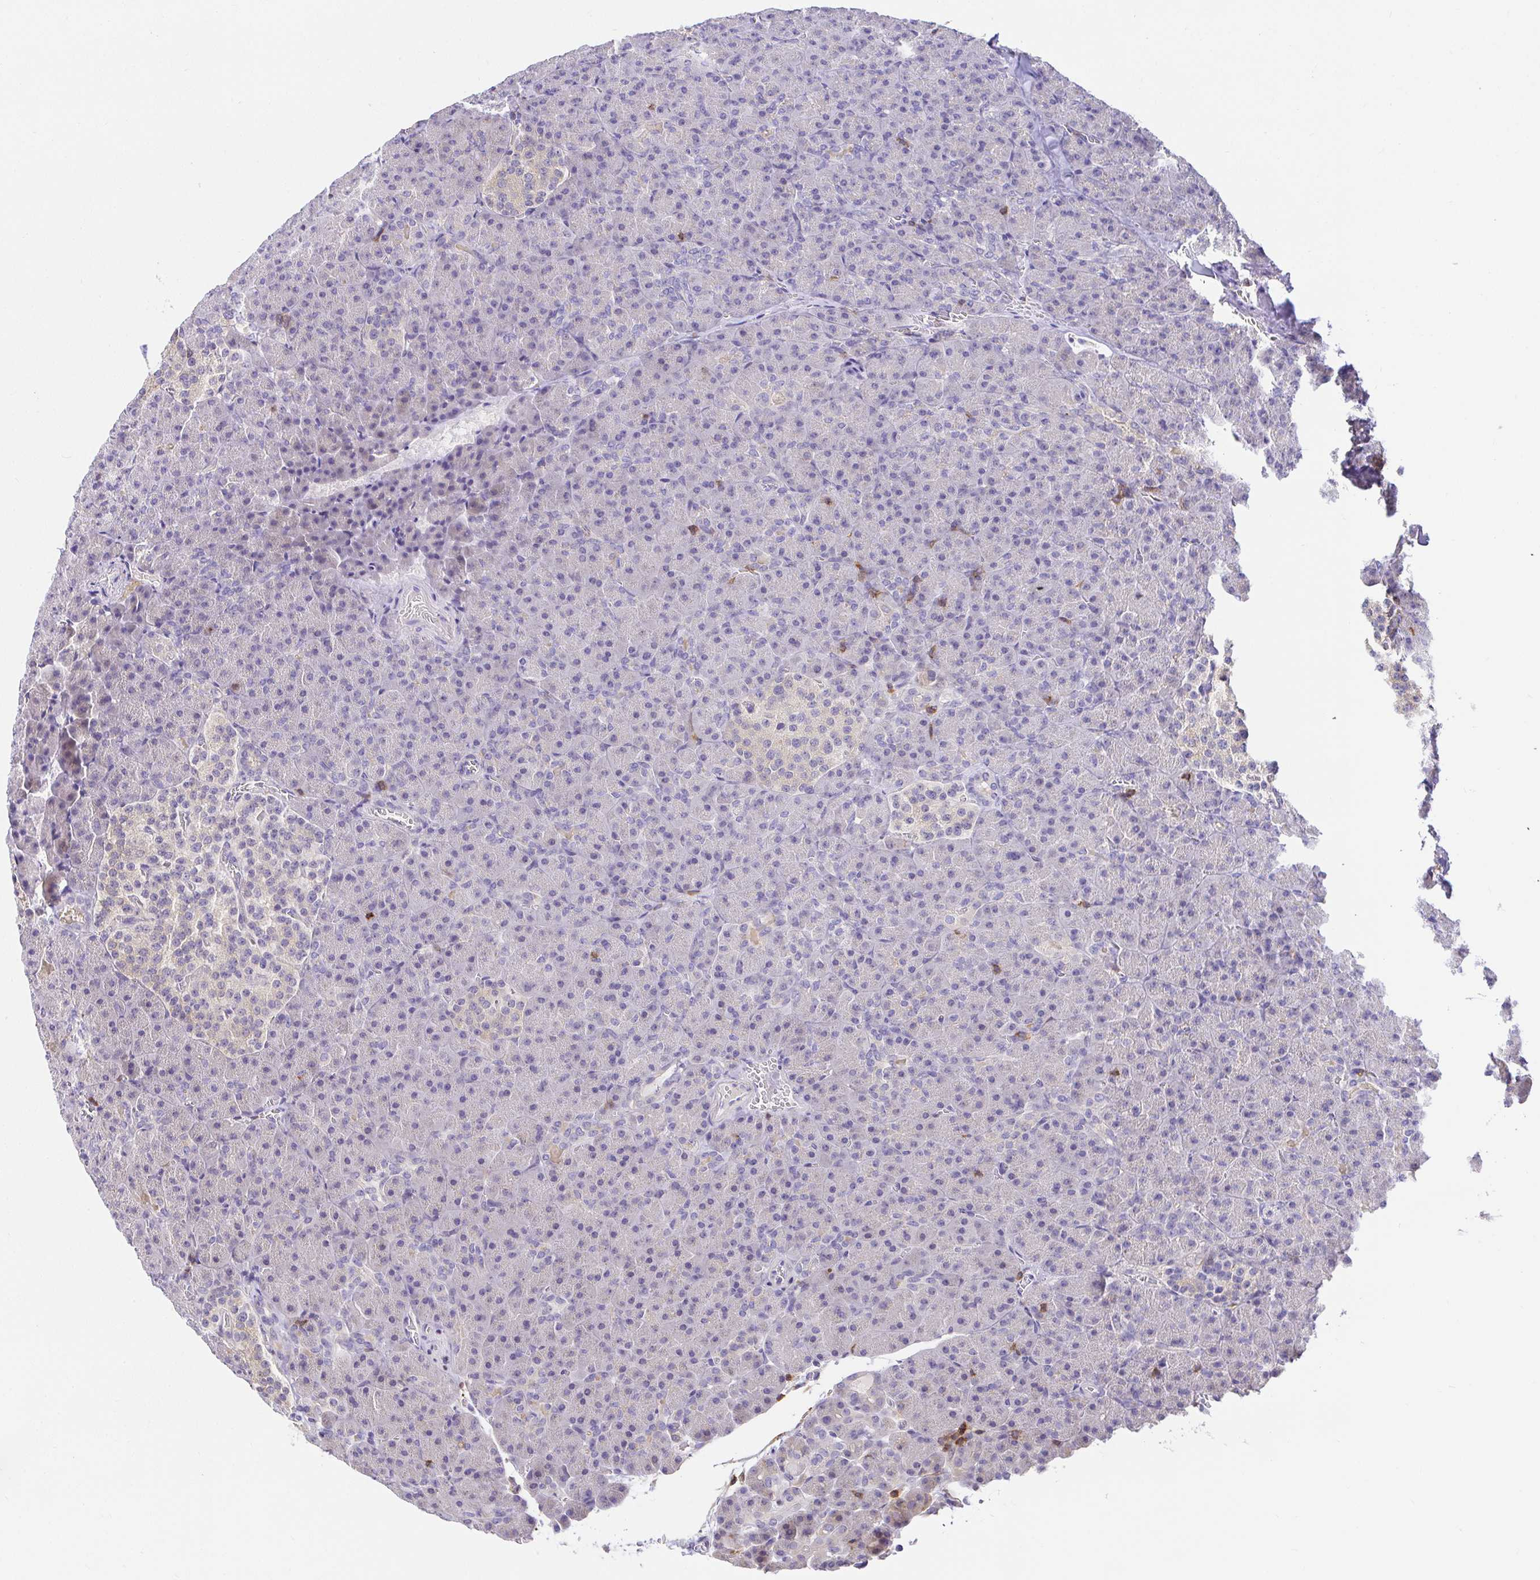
{"staining": {"intensity": "negative", "quantity": "none", "location": "none"}, "tissue": "pancreas", "cell_type": "Exocrine glandular cells", "image_type": "normal", "snomed": [{"axis": "morphology", "description": "Normal tissue, NOS"}, {"axis": "topography", "description": "Pancreas"}], "caption": "This is a image of immunohistochemistry staining of benign pancreas, which shows no positivity in exocrine glandular cells. The staining is performed using DAB (3,3'-diaminobenzidine) brown chromogen with nuclei counter-stained in using hematoxylin.", "gene": "SKAP1", "patient": {"sex": "female", "age": 74}}